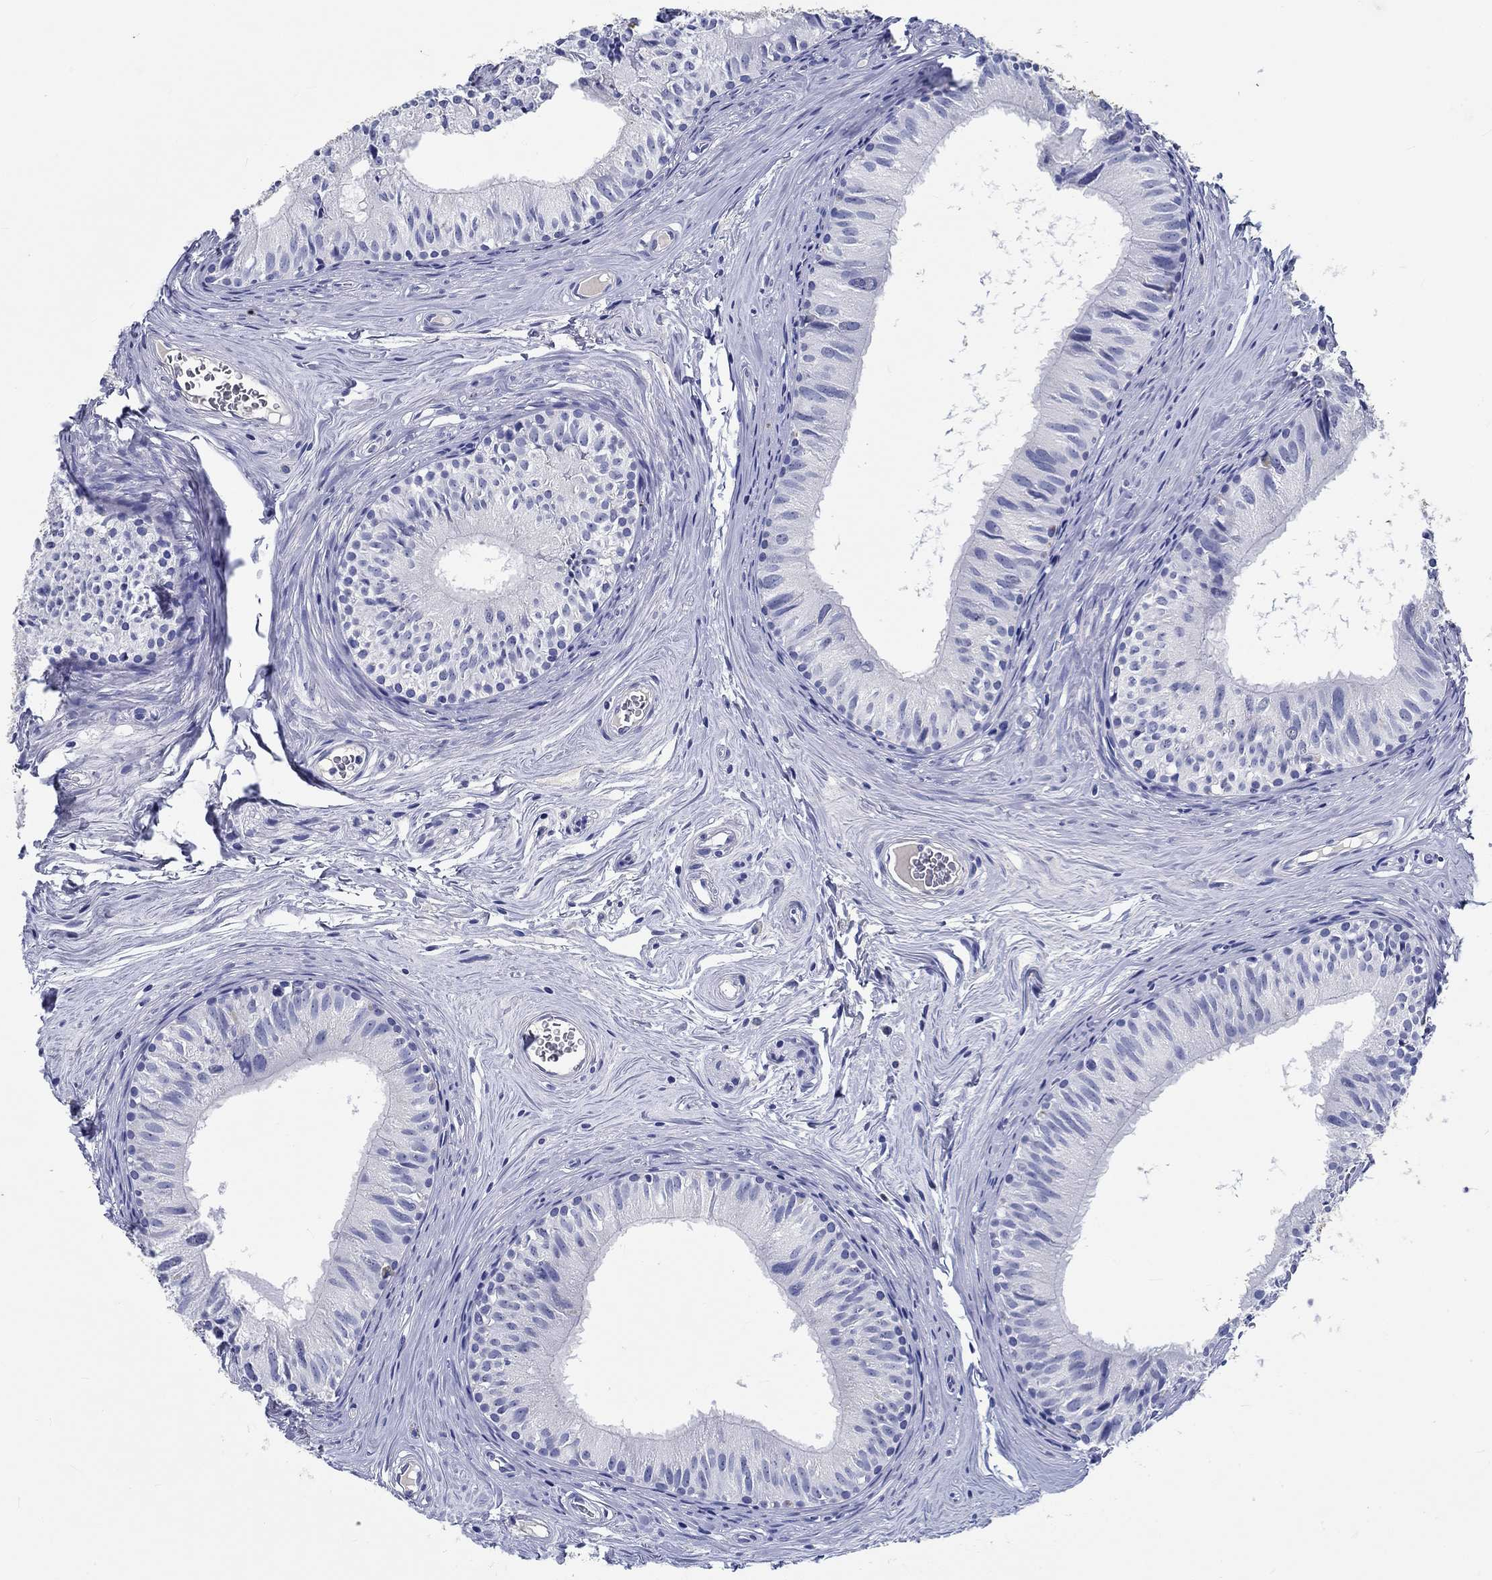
{"staining": {"intensity": "negative", "quantity": "none", "location": "none"}, "tissue": "epididymis", "cell_type": "Glandular cells", "image_type": "normal", "snomed": [{"axis": "morphology", "description": "Normal tissue, NOS"}, {"axis": "topography", "description": "Epididymis"}], "caption": "The histopathology image demonstrates no staining of glandular cells in normal epididymis. The staining was performed using DAB (3,3'-diaminobenzidine) to visualize the protein expression in brown, while the nuclei were stained in blue with hematoxylin (Magnification: 20x).", "gene": "EPX", "patient": {"sex": "male", "age": 52}}